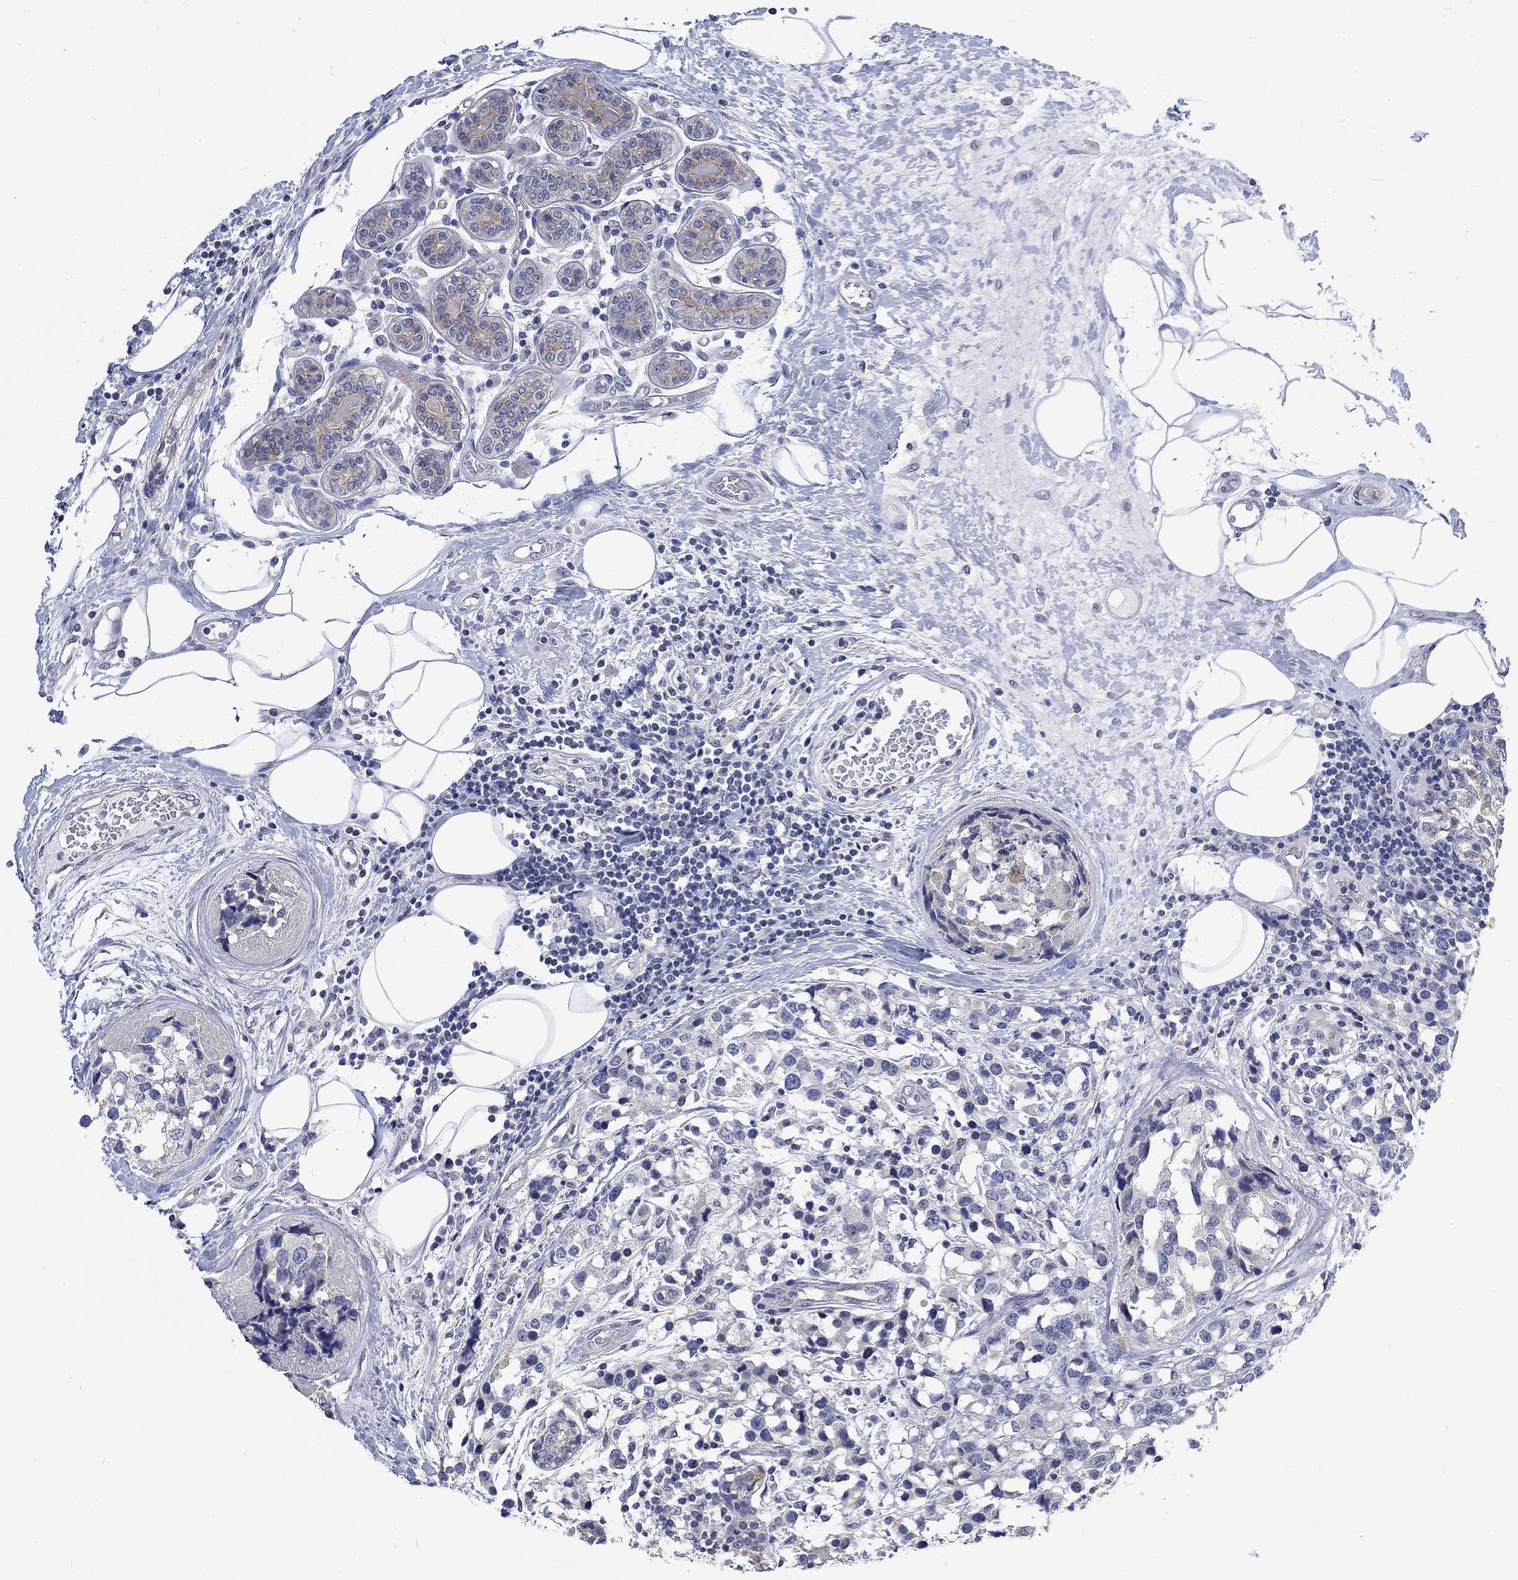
{"staining": {"intensity": "weak", "quantity": "<25%", "location": "cytoplasmic/membranous"}, "tissue": "breast cancer", "cell_type": "Tumor cells", "image_type": "cancer", "snomed": [{"axis": "morphology", "description": "Lobular carcinoma"}, {"axis": "topography", "description": "Breast"}], "caption": "Immunohistochemistry of human breast cancer (lobular carcinoma) reveals no positivity in tumor cells.", "gene": "AGRP", "patient": {"sex": "female", "age": 59}}